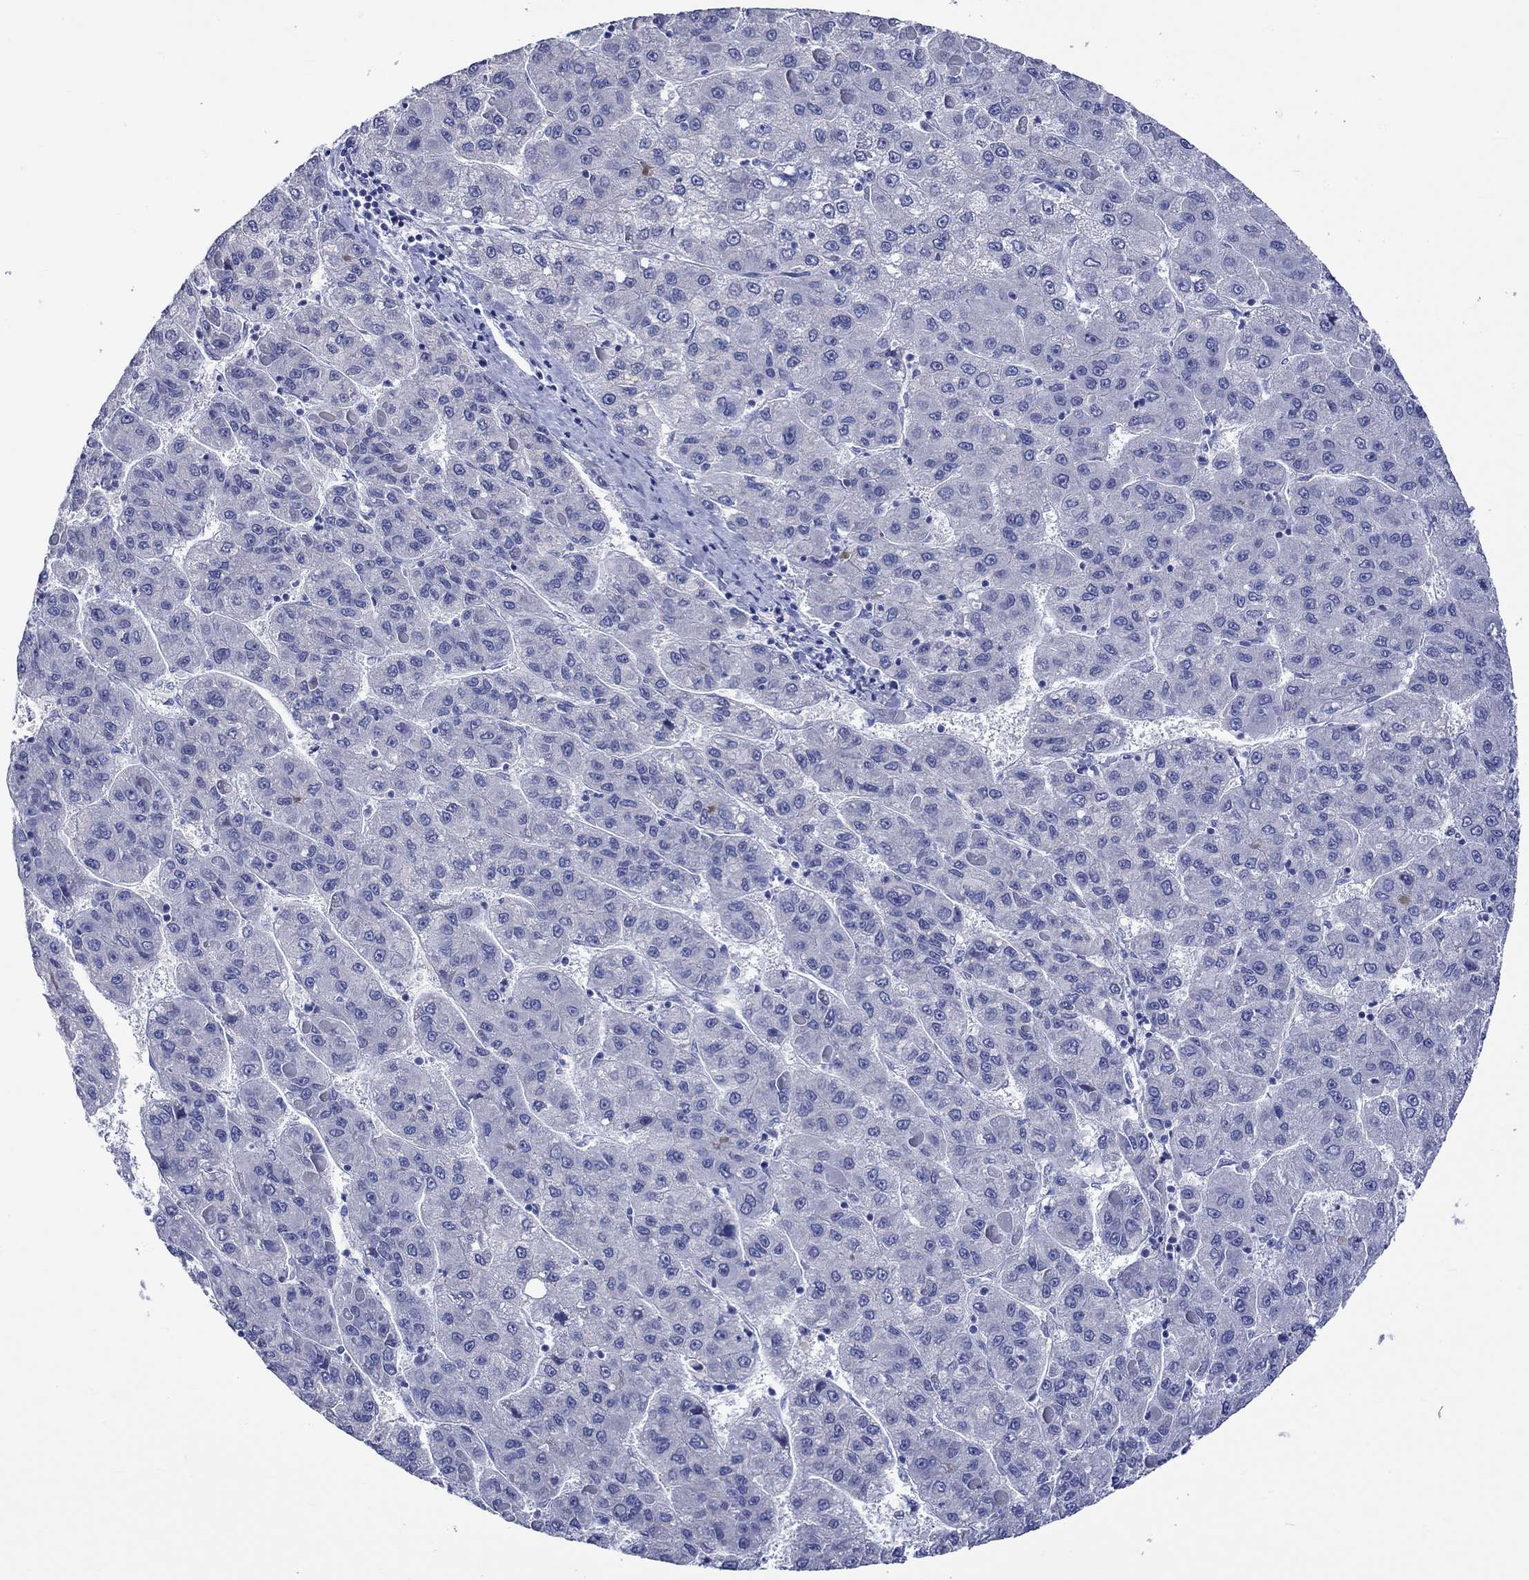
{"staining": {"intensity": "negative", "quantity": "none", "location": "none"}, "tissue": "liver cancer", "cell_type": "Tumor cells", "image_type": "cancer", "snomed": [{"axis": "morphology", "description": "Carcinoma, Hepatocellular, NOS"}, {"axis": "topography", "description": "Liver"}], "caption": "The photomicrograph shows no significant expression in tumor cells of liver cancer.", "gene": "KLHL35", "patient": {"sex": "female", "age": 82}}